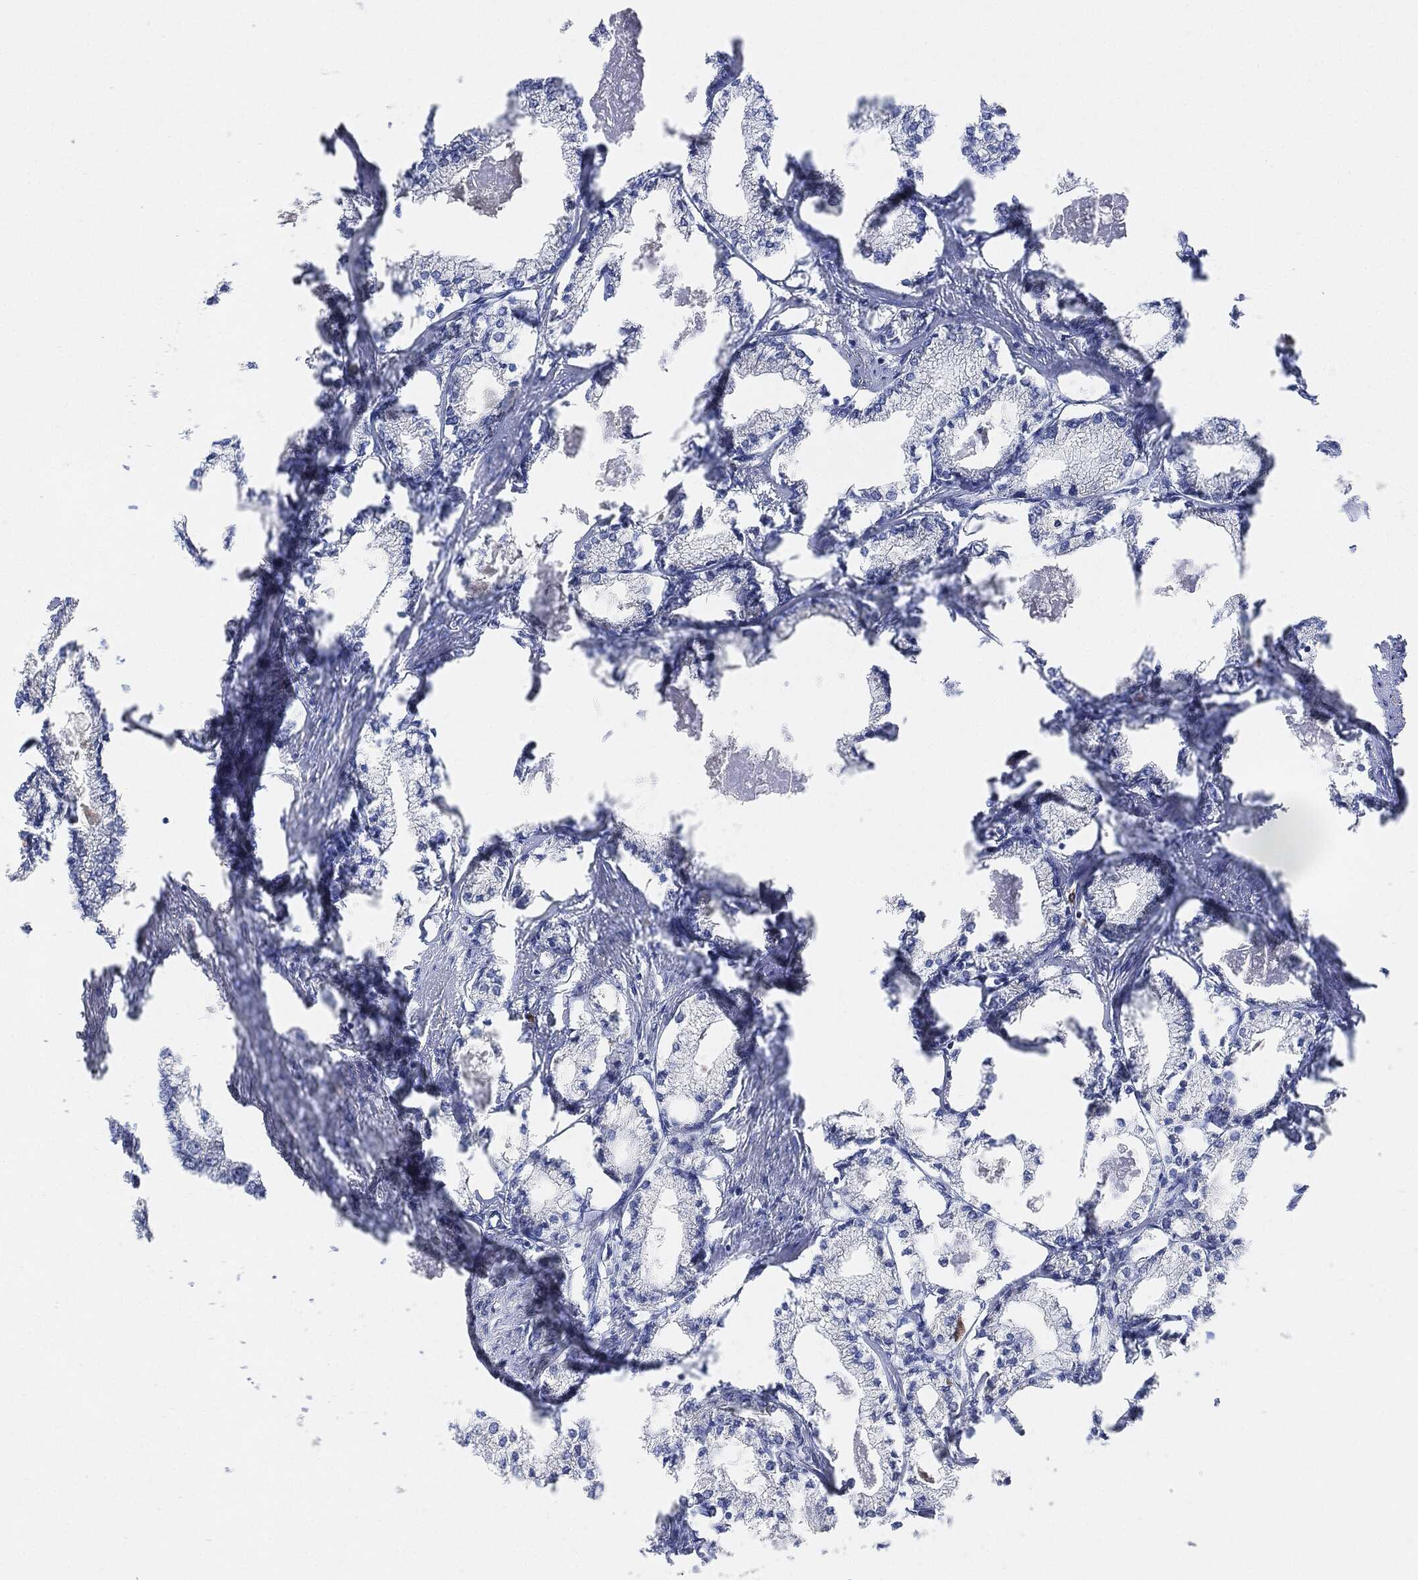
{"staining": {"intensity": "negative", "quantity": "none", "location": "none"}, "tissue": "prostate cancer", "cell_type": "Tumor cells", "image_type": "cancer", "snomed": [{"axis": "morphology", "description": "Adenocarcinoma, NOS"}, {"axis": "topography", "description": "Prostate"}], "caption": "Immunohistochemistry micrograph of prostate cancer (adenocarcinoma) stained for a protein (brown), which displays no positivity in tumor cells. The staining is performed using DAB brown chromogen with nuclei counter-stained in using hematoxylin.", "gene": "VSIG4", "patient": {"sex": "male", "age": 56}}